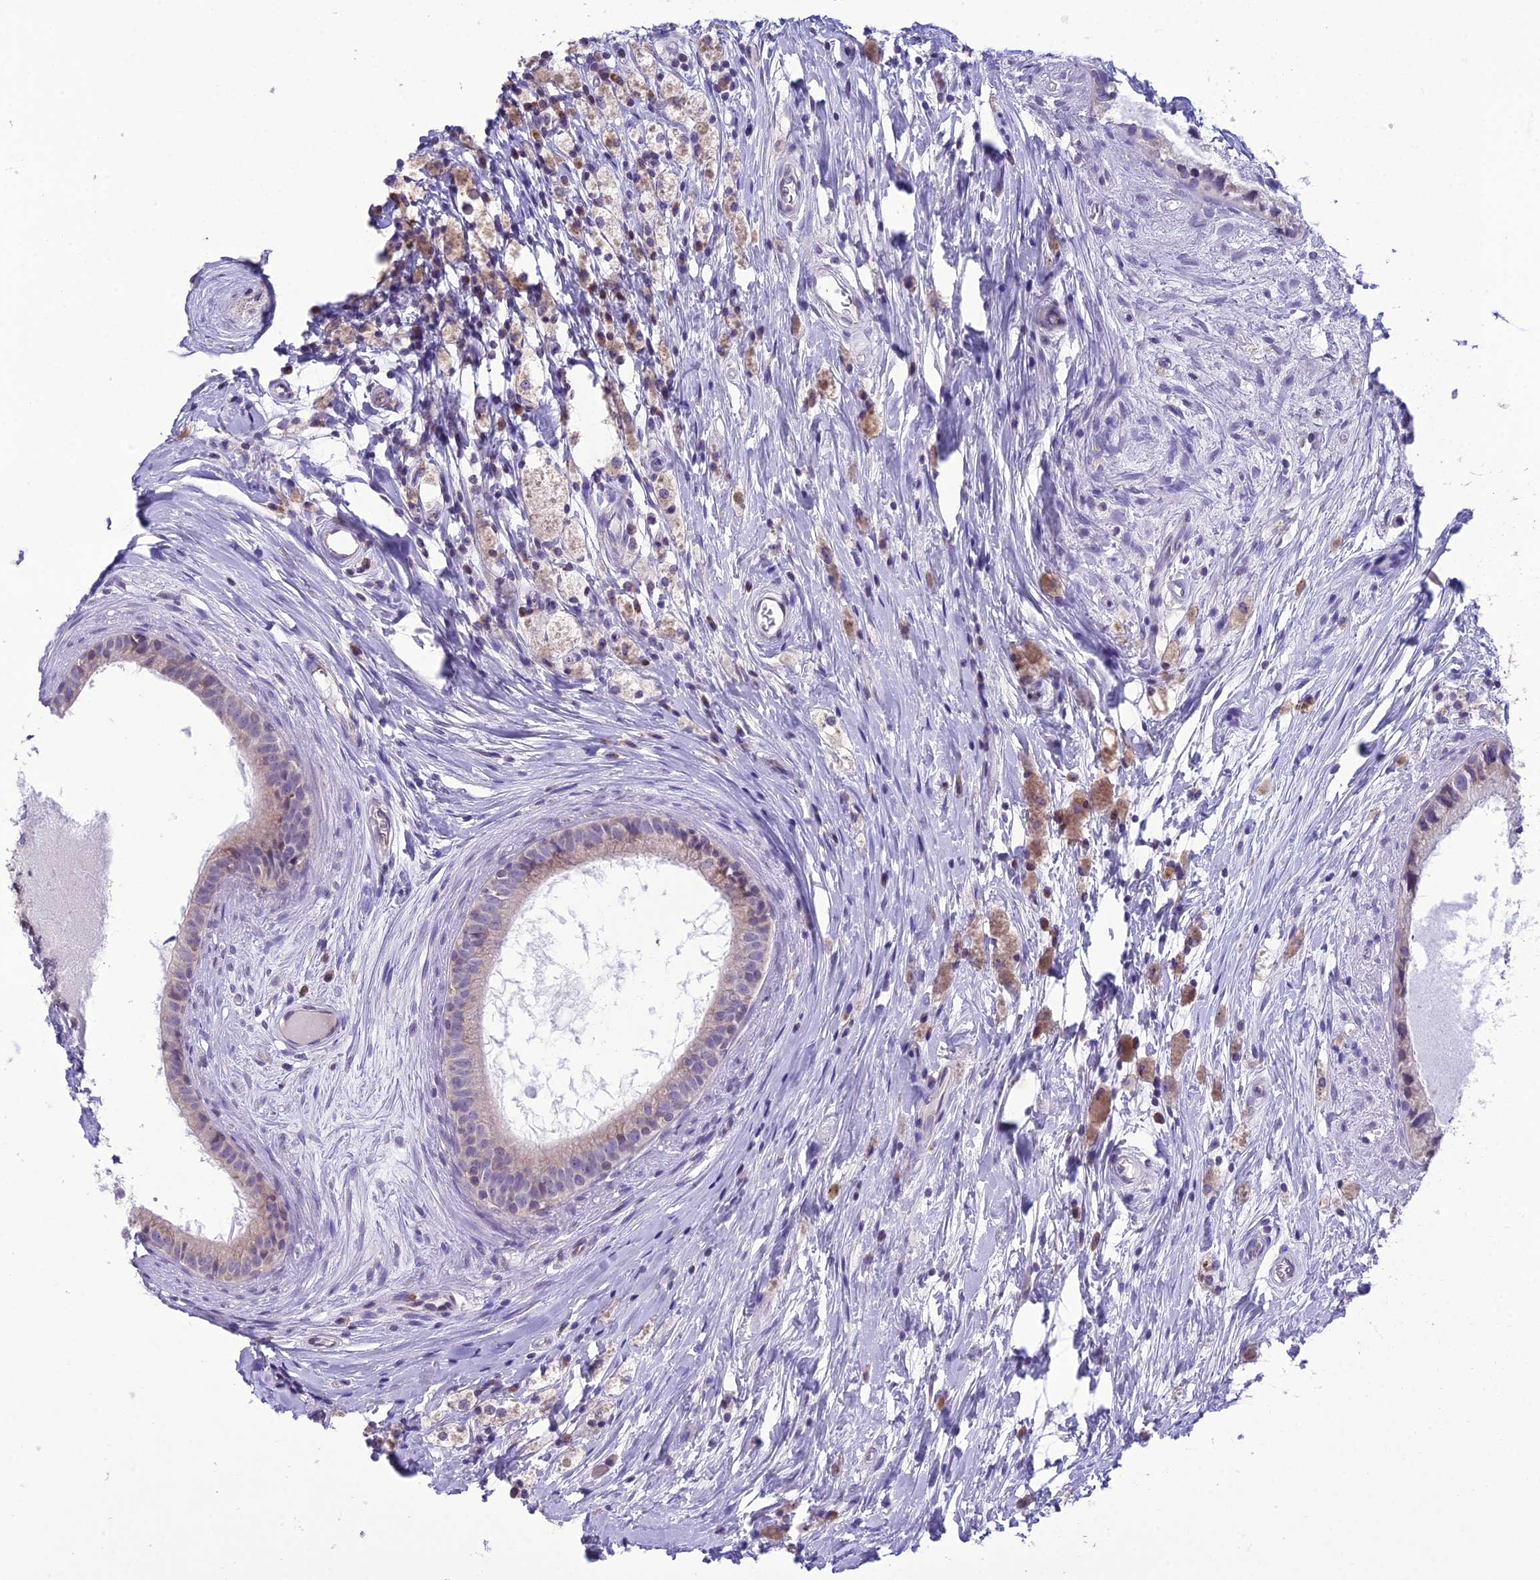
{"staining": {"intensity": "weak", "quantity": "<25%", "location": "cytoplasmic/membranous"}, "tissue": "epididymis", "cell_type": "Glandular cells", "image_type": "normal", "snomed": [{"axis": "morphology", "description": "Normal tissue, NOS"}, {"axis": "topography", "description": "Epididymis"}], "caption": "This is an IHC photomicrograph of unremarkable human epididymis. There is no staining in glandular cells.", "gene": "RPS26", "patient": {"sex": "male", "age": 80}}